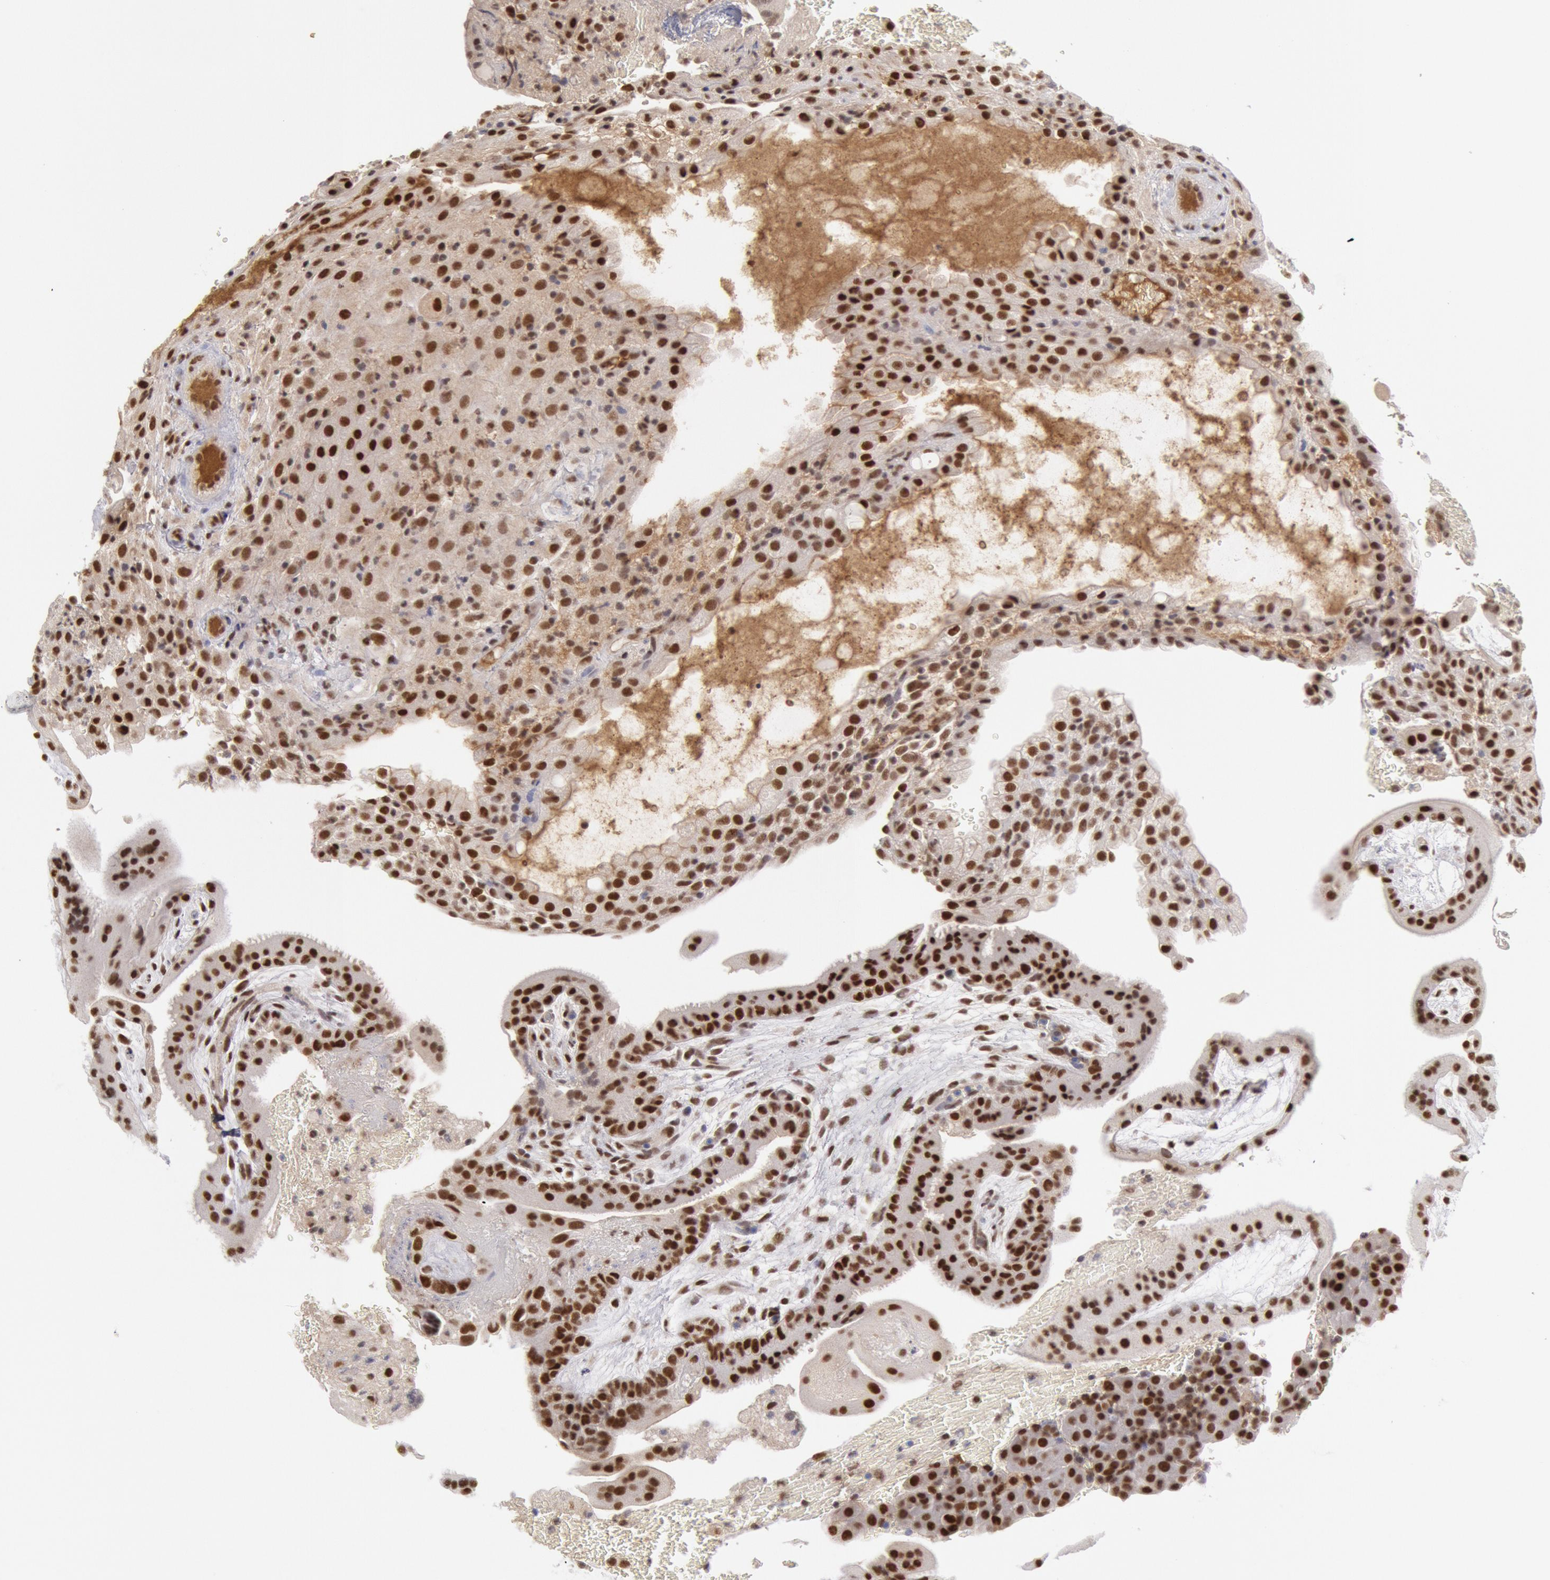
{"staining": {"intensity": "moderate", "quantity": ">75%", "location": "nuclear"}, "tissue": "placenta", "cell_type": "Decidual cells", "image_type": "normal", "snomed": [{"axis": "morphology", "description": "Normal tissue, NOS"}, {"axis": "topography", "description": "Placenta"}], "caption": "A micrograph of human placenta stained for a protein exhibits moderate nuclear brown staining in decidual cells.", "gene": "PPP4R3B", "patient": {"sex": "female", "age": 19}}